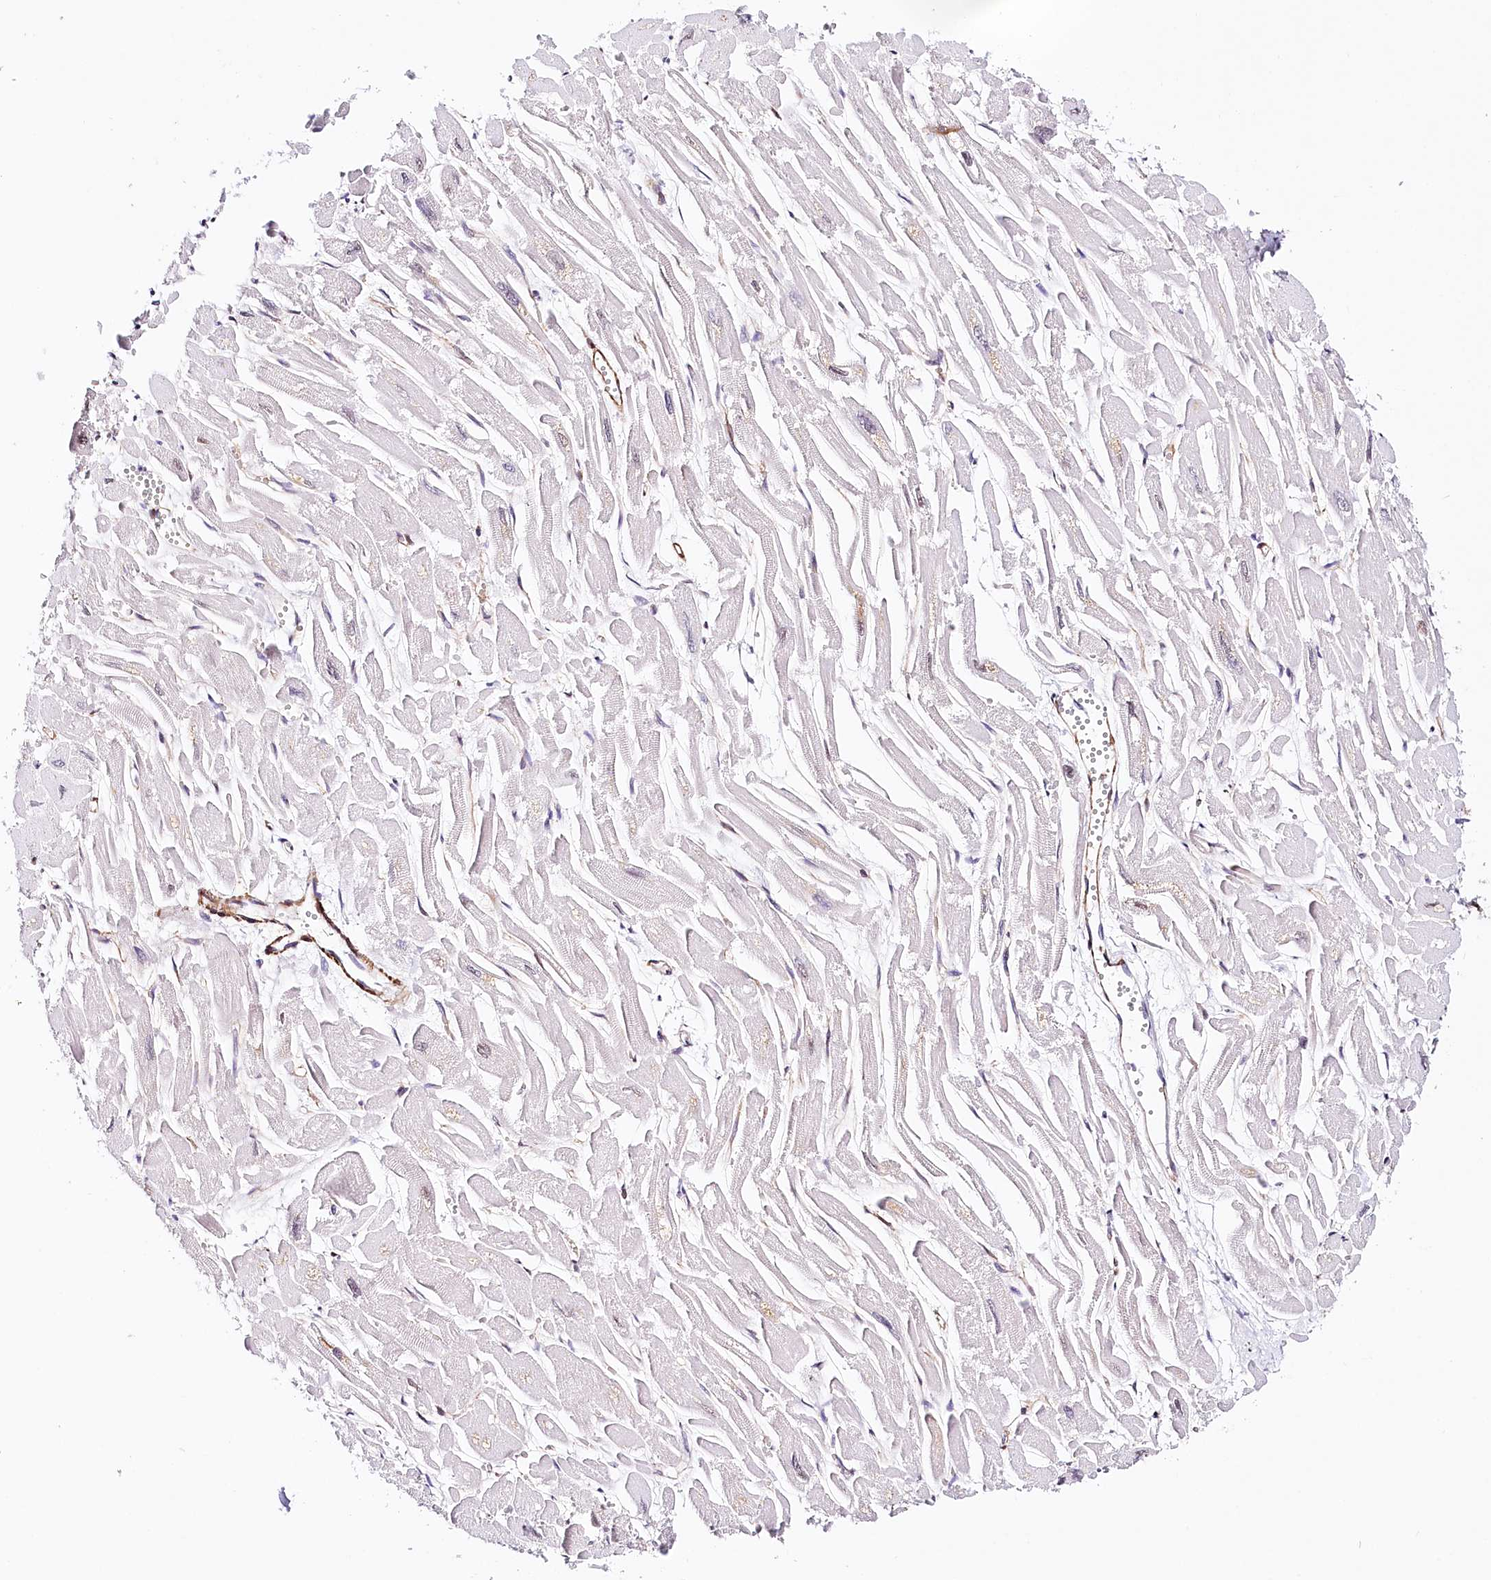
{"staining": {"intensity": "negative", "quantity": "none", "location": "none"}, "tissue": "heart muscle", "cell_type": "Cardiomyocytes", "image_type": "normal", "snomed": [{"axis": "morphology", "description": "Normal tissue, NOS"}, {"axis": "topography", "description": "Heart"}], "caption": "Immunohistochemical staining of normal heart muscle shows no significant positivity in cardiomyocytes. The staining is performed using DAB (3,3'-diaminobenzidine) brown chromogen with nuclei counter-stained in using hematoxylin.", "gene": "PPP2R5B", "patient": {"sex": "male", "age": 54}}